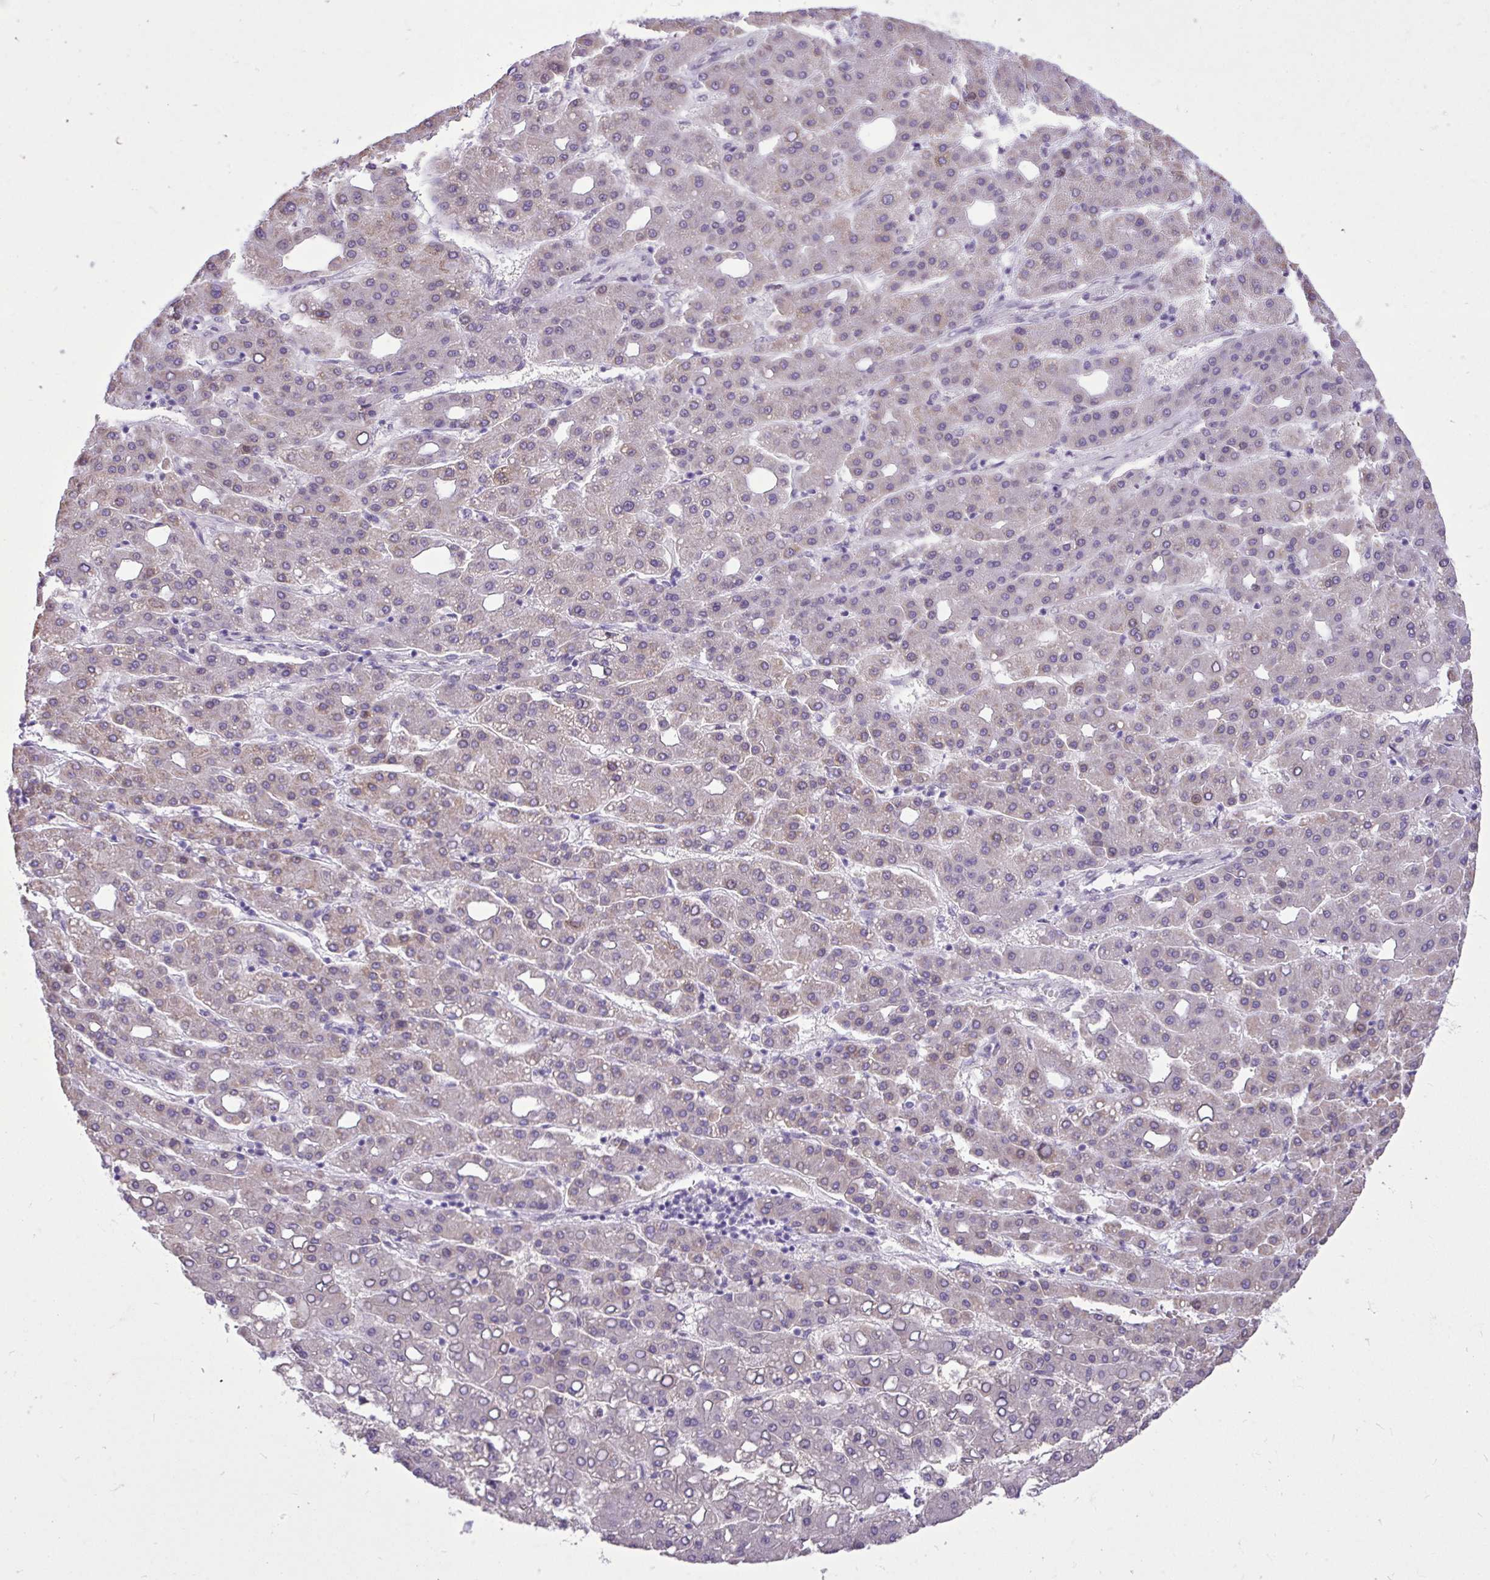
{"staining": {"intensity": "negative", "quantity": "none", "location": "none"}, "tissue": "liver cancer", "cell_type": "Tumor cells", "image_type": "cancer", "snomed": [{"axis": "morphology", "description": "Carcinoma, Hepatocellular, NOS"}, {"axis": "topography", "description": "Liver"}], "caption": "Liver hepatocellular carcinoma was stained to show a protein in brown. There is no significant positivity in tumor cells.", "gene": "CEACAM18", "patient": {"sex": "male", "age": 65}}